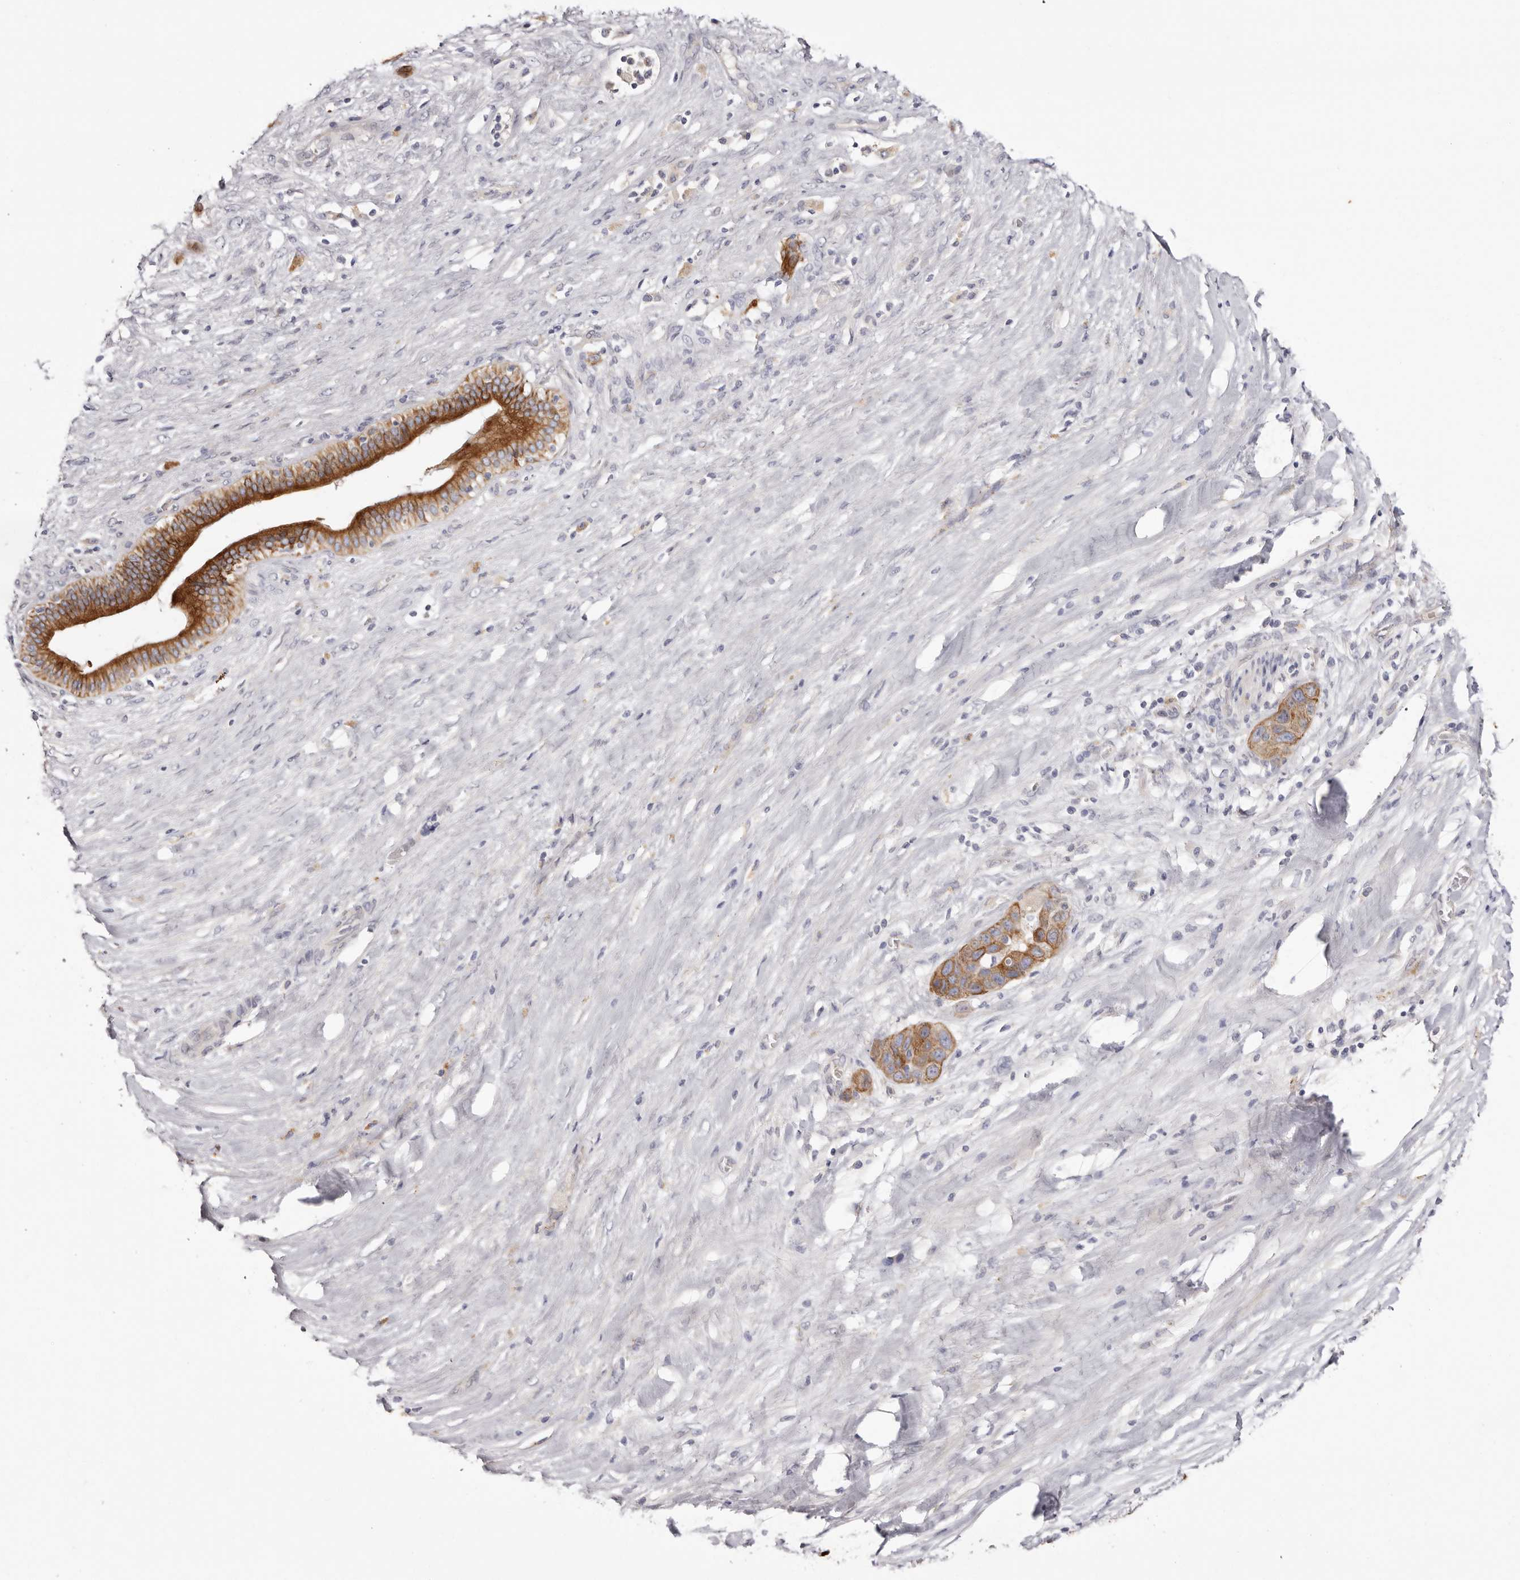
{"staining": {"intensity": "strong", "quantity": ">75%", "location": "cytoplasmic/membranous"}, "tissue": "liver cancer", "cell_type": "Tumor cells", "image_type": "cancer", "snomed": [{"axis": "morphology", "description": "Cholangiocarcinoma"}, {"axis": "topography", "description": "Liver"}], "caption": "Immunohistochemical staining of human liver cancer (cholangiocarcinoma) reveals high levels of strong cytoplasmic/membranous protein staining in about >75% of tumor cells.", "gene": "STK16", "patient": {"sex": "female", "age": 52}}